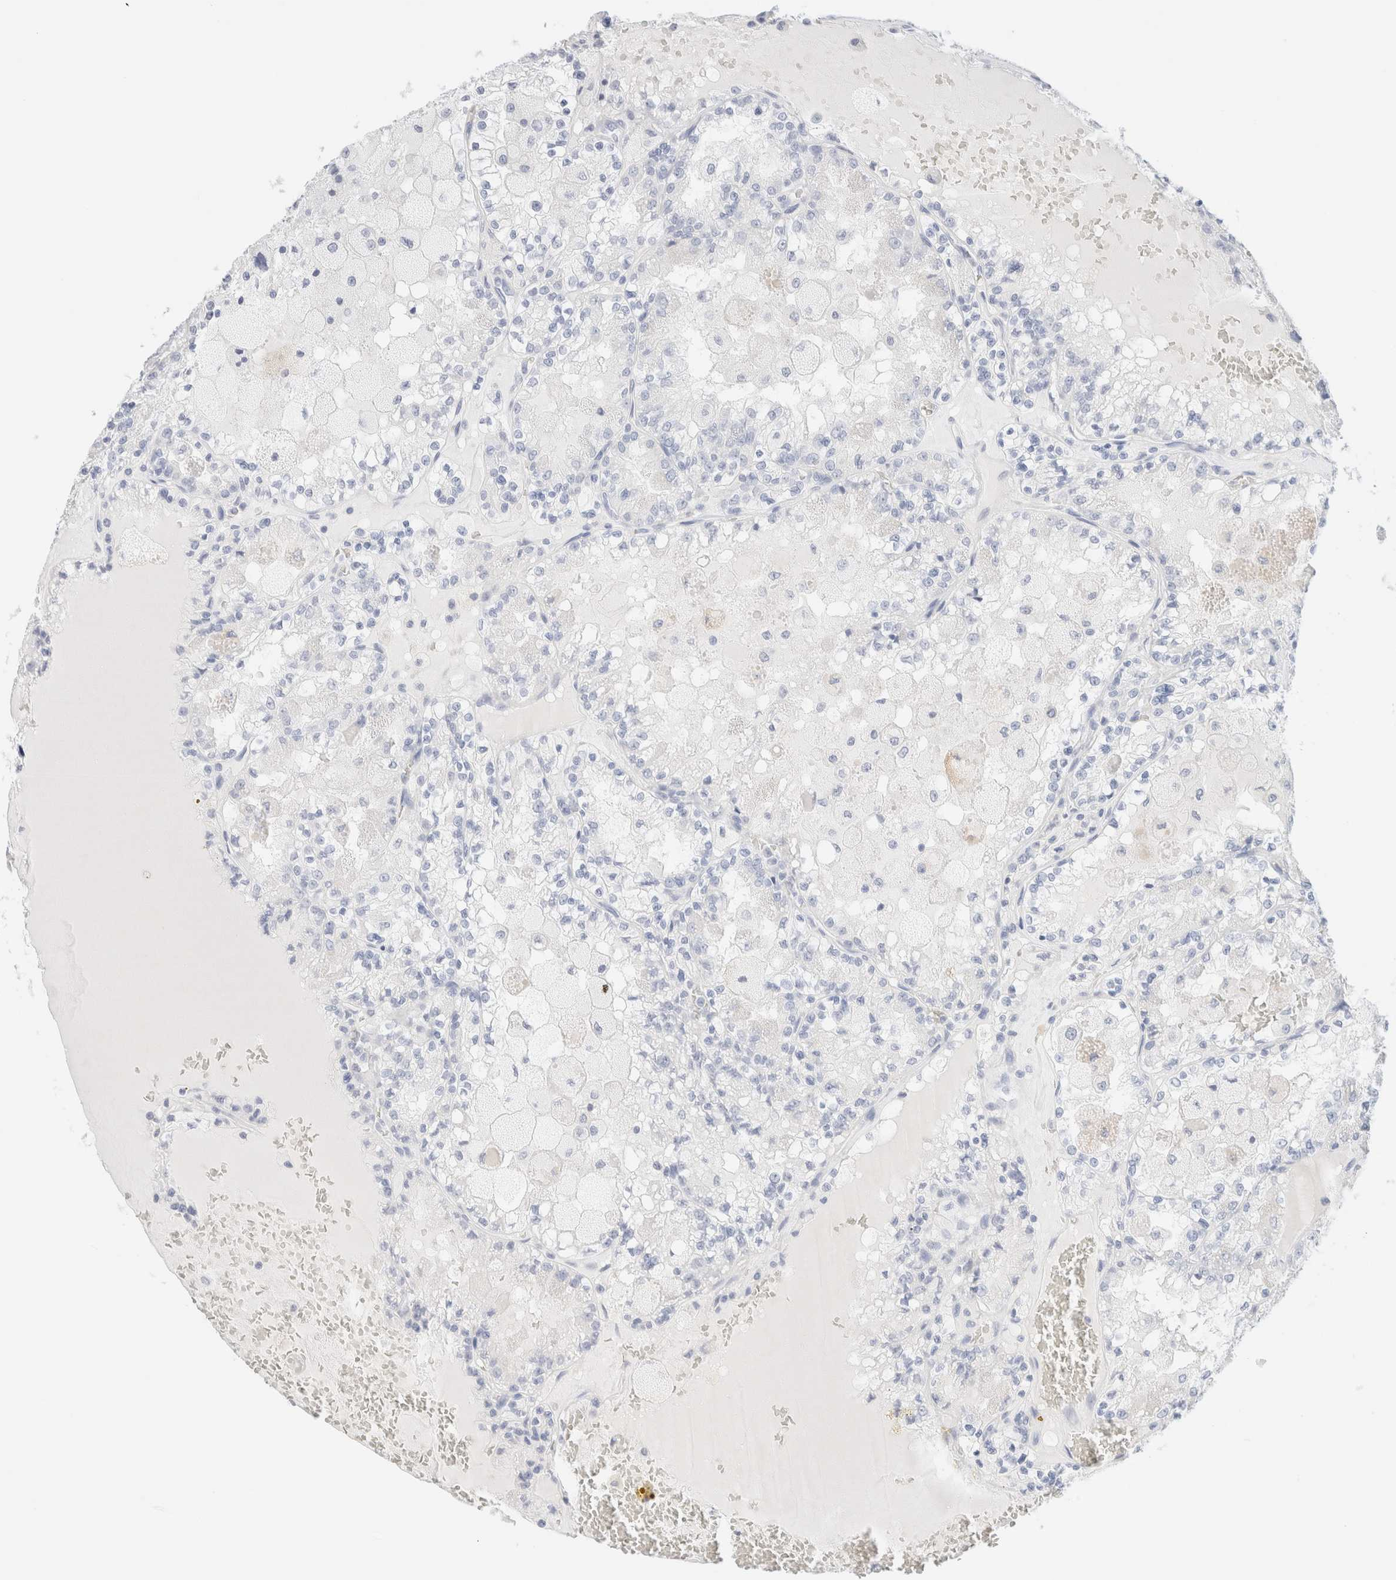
{"staining": {"intensity": "negative", "quantity": "none", "location": "none"}, "tissue": "renal cancer", "cell_type": "Tumor cells", "image_type": "cancer", "snomed": [{"axis": "morphology", "description": "Adenocarcinoma, NOS"}, {"axis": "topography", "description": "Kidney"}], "caption": "IHC image of renal cancer stained for a protein (brown), which exhibits no positivity in tumor cells. (DAB (3,3'-diaminobenzidine) IHC visualized using brightfield microscopy, high magnification).", "gene": "DPYS", "patient": {"sex": "female", "age": 56}}